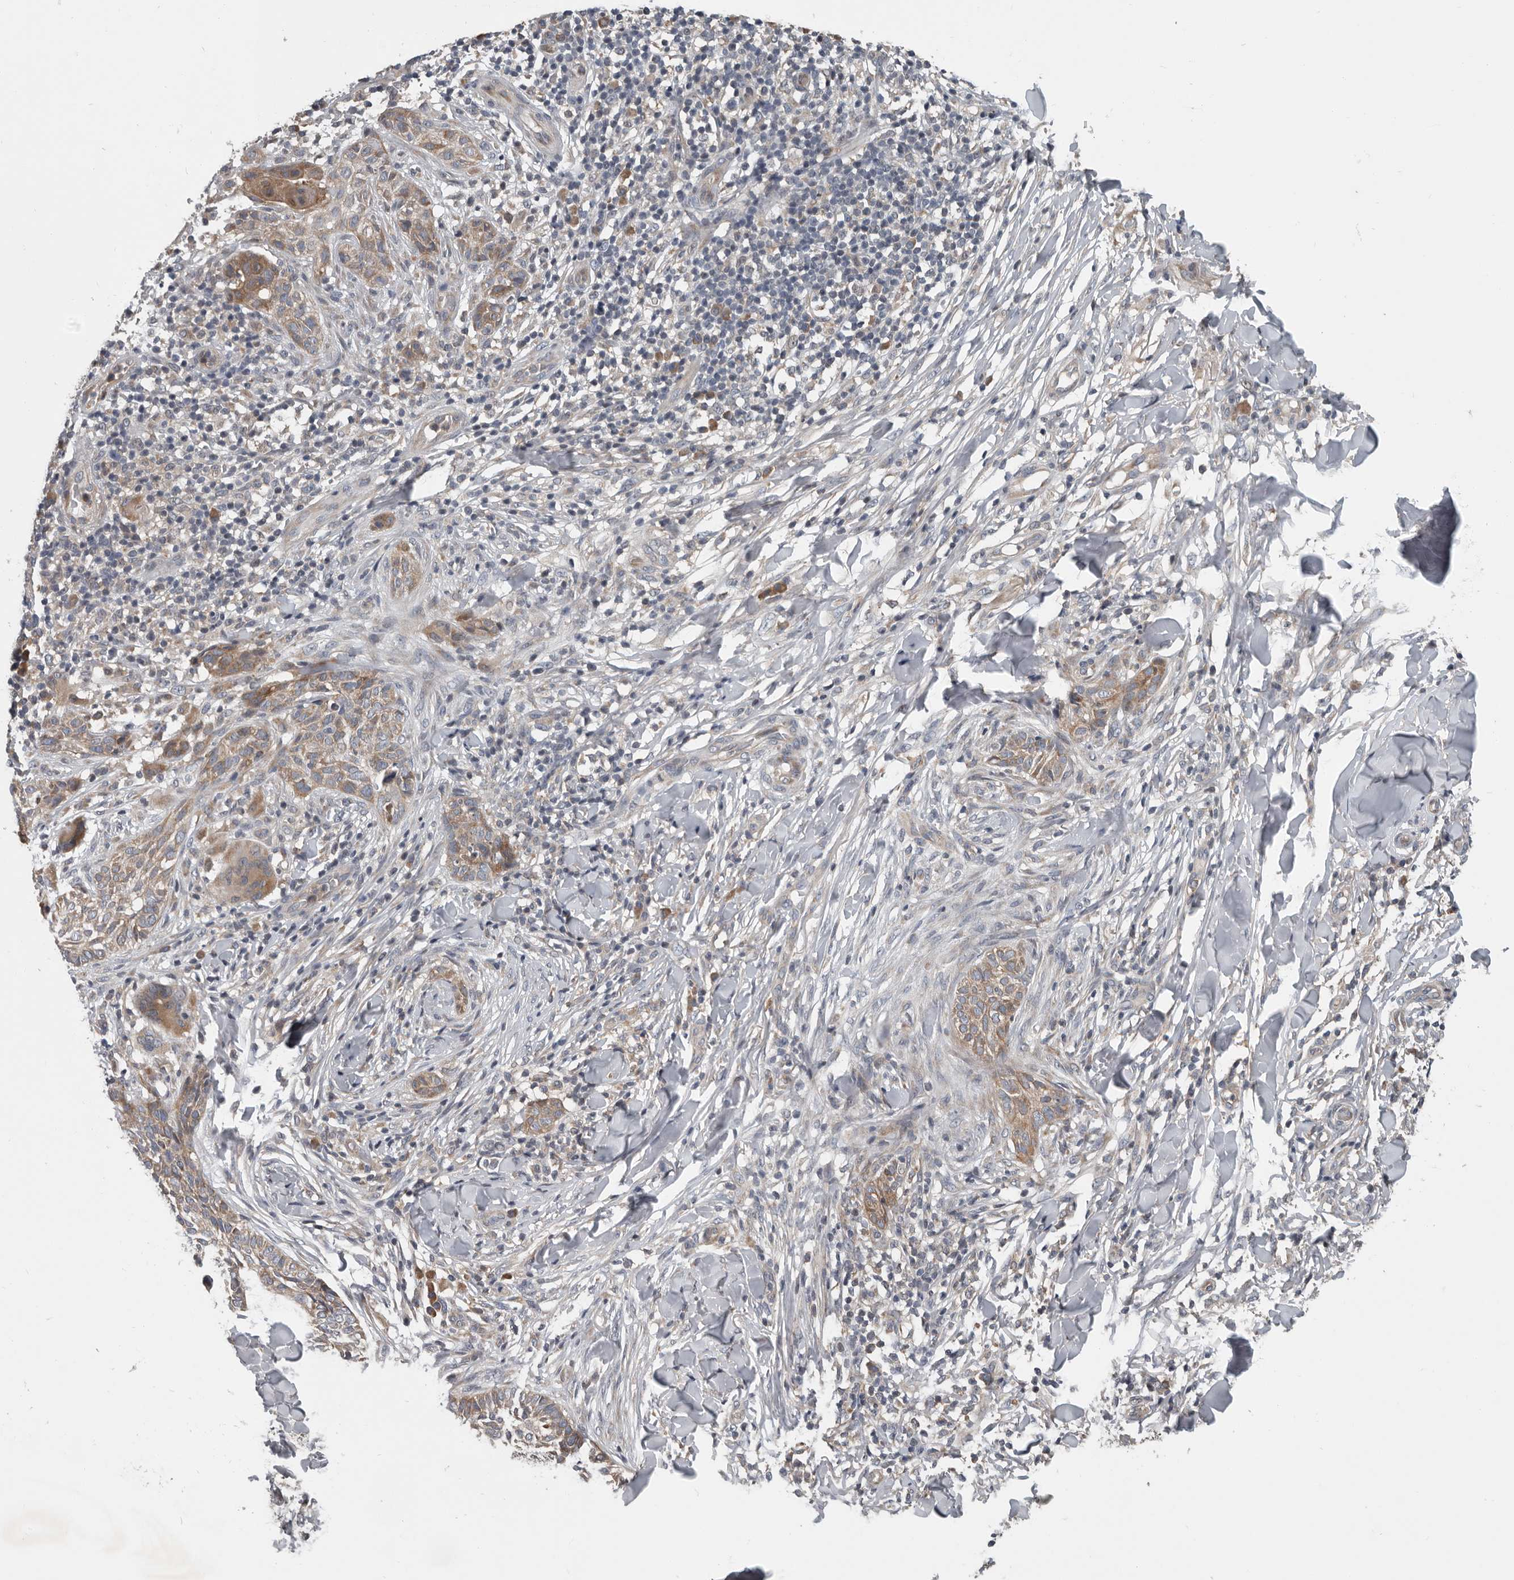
{"staining": {"intensity": "moderate", "quantity": ">75%", "location": "cytoplasmic/membranous"}, "tissue": "skin cancer", "cell_type": "Tumor cells", "image_type": "cancer", "snomed": [{"axis": "morphology", "description": "Normal tissue, NOS"}, {"axis": "morphology", "description": "Basal cell carcinoma"}, {"axis": "topography", "description": "Skin"}], "caption": "Immunohistochemical staining of skin cancer demonstrates medium levels of moderate cytoplasmic/membranous expression in about >75% of tumor cells. The staining was performed using DAB to visualize the protein expression in brown, while the nuclei were stained in blue with hematoxylin (Magnification: 20x).", "gene": "TMEM199", "patient": {"sex": "male", "age": 67}}